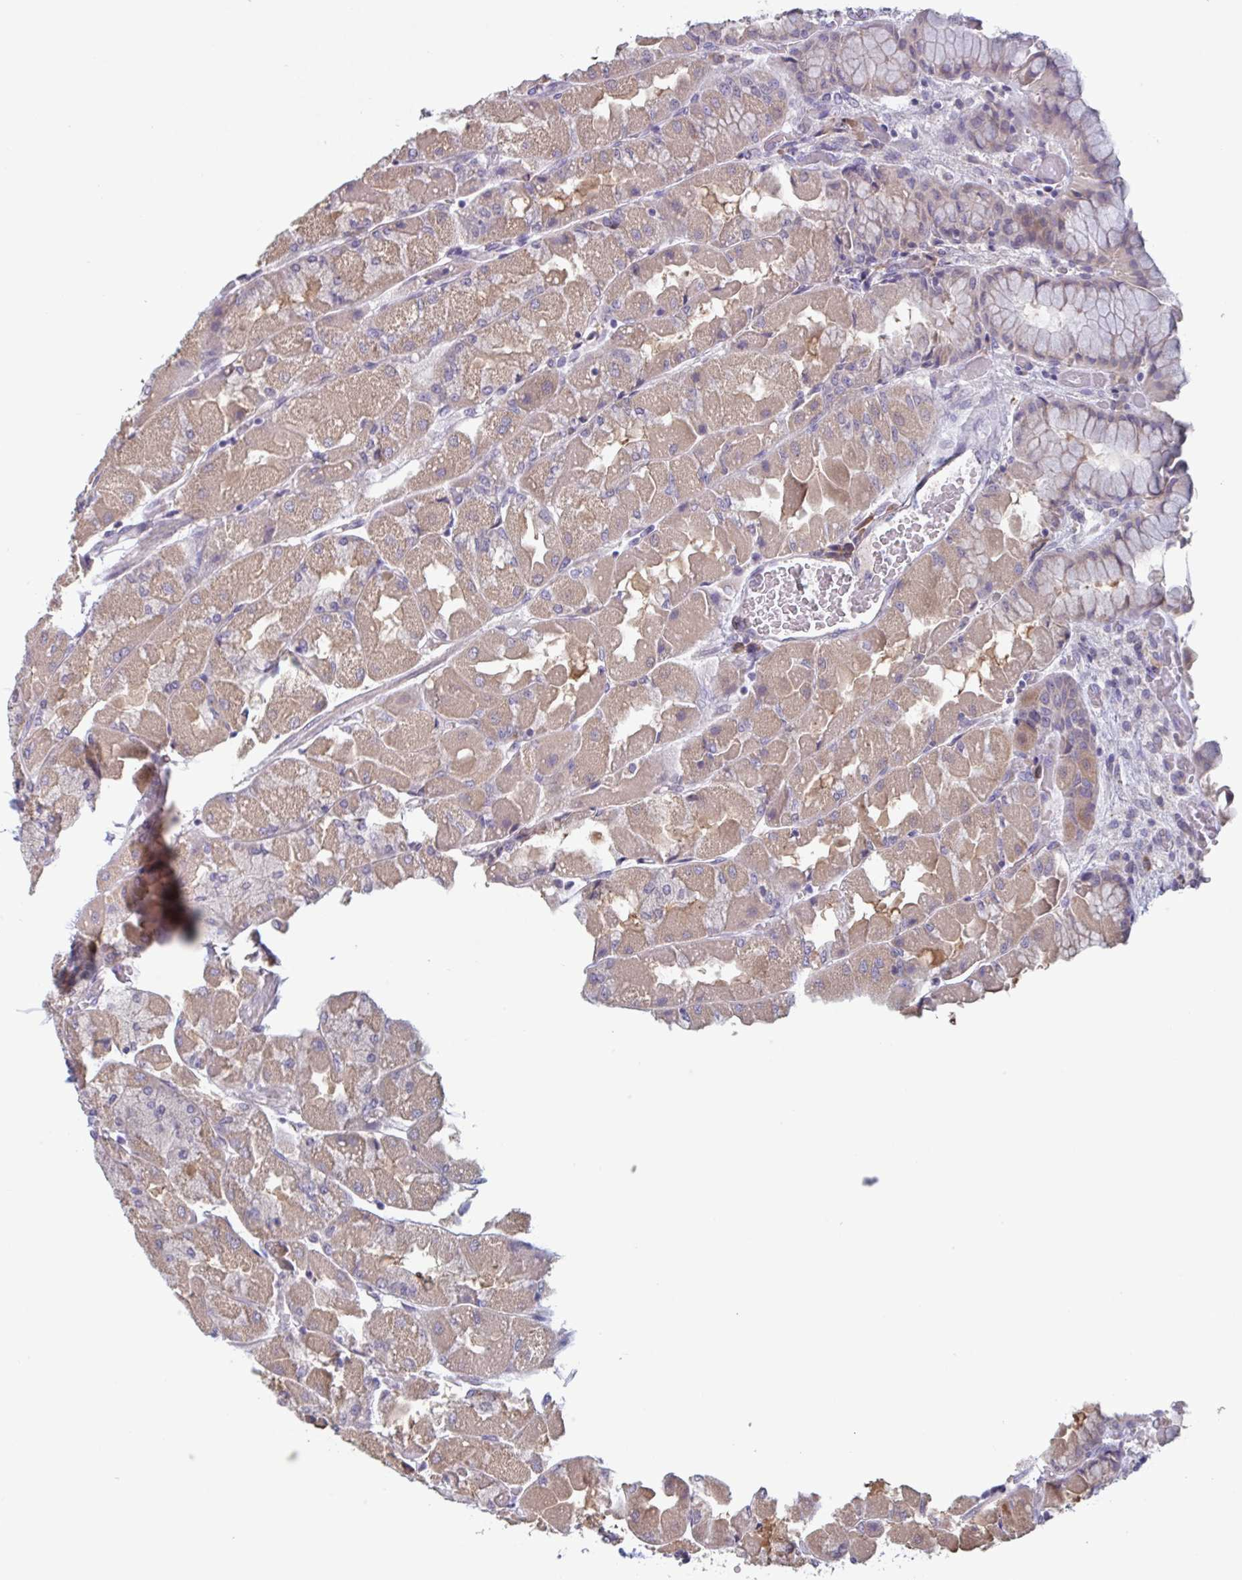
{"staining": {"intensity": "weak", "quantity": "25%-75%", "location": "cytoplasmic/membranous"}, "tissue": "stomach", "cell_type": "Glandular cells", "image_type": "normal", "snomed": [{"axis": "morphology", "description": "Normal tissue, NOS"}, {"axis": "topography", "description": "Stomach"}], "caption": "Stomach stained with immunohistochemistry (IHC) displays weak cytoplasmic/membranous expression in approximately 25%-75% of glandular cells. Nuclei are stained in blue.", "gene": "CD1E", "patient": {"sex": "female", "age": 61}}